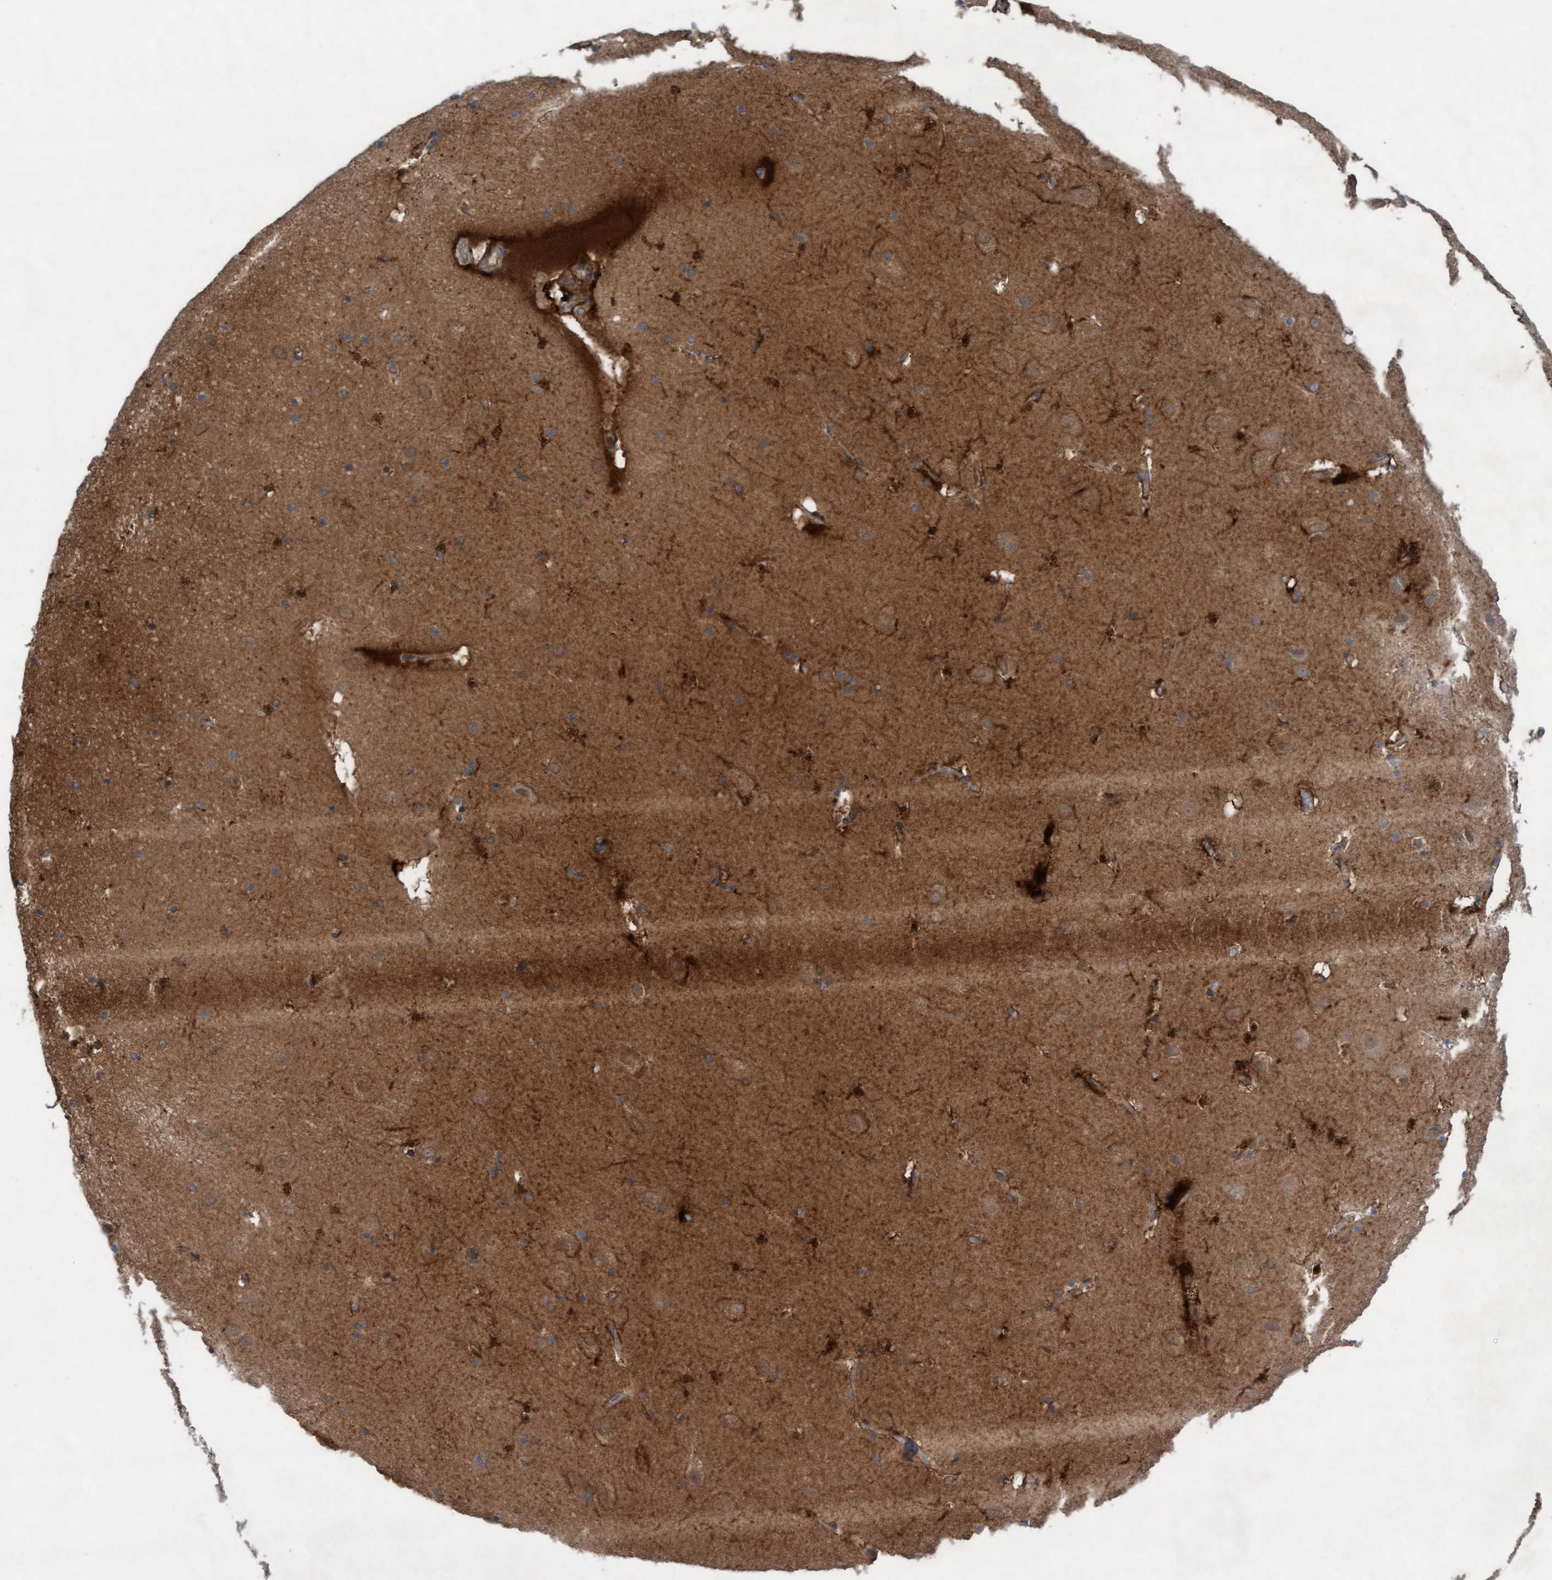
{"staining": {"intensity": "strong", "quantity": "25%-75%", "location": "cytoplasmic/membranous,nuclear"}, "tissue": "hippocampus", "cell_type": "Glial cells", "image_type": "normal", "snomed": [{"axis": "morphology", "description": "Normal tissue, NOS"}, {"axis": "topography", "description": "Hippocampus"}], "caption": "There is high levels of strong cytoplasmic/membranous,nuclear staining in glial cells of benign hippocampus, as demonstrated by immunohistochemical staining (brown color).", "gene": "PLCD1", "patient": {"sex": "male", "age": 45}}